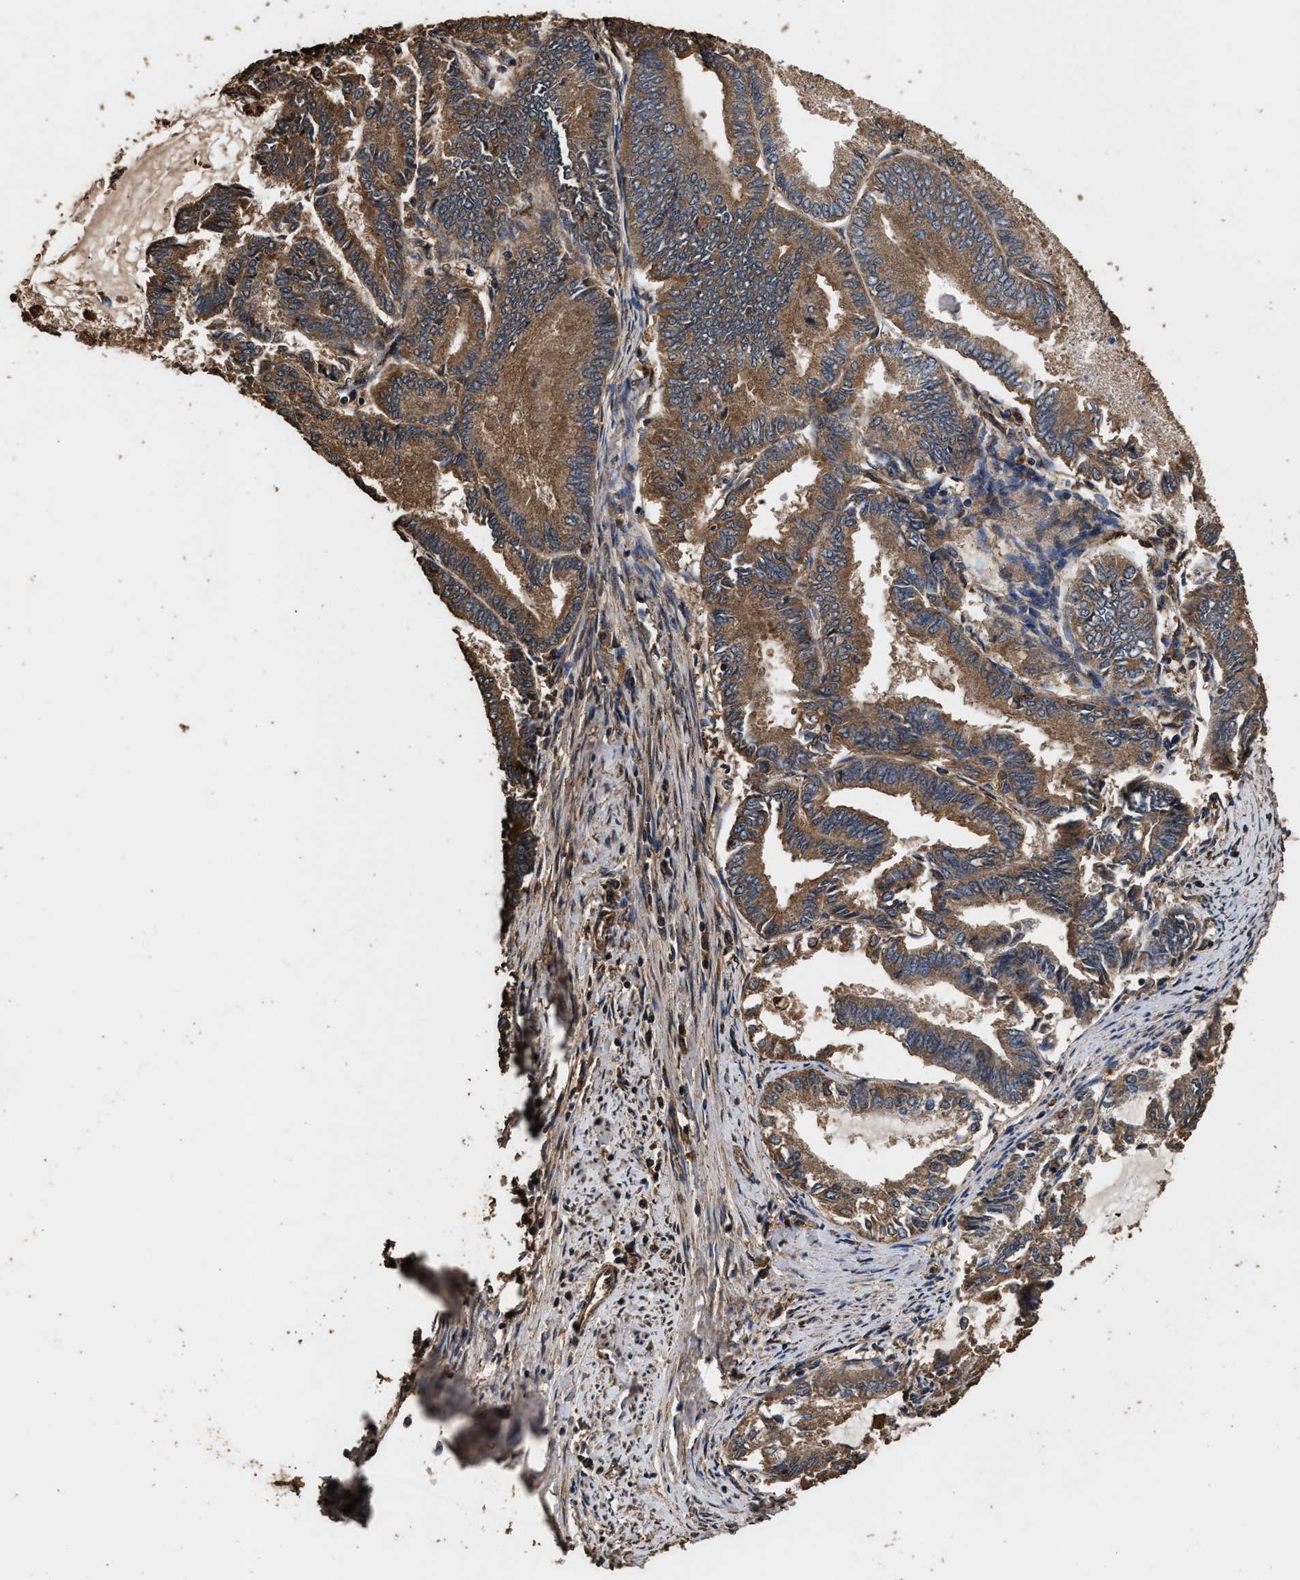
{"staining": {"intensity": "moderate", "quantity": ">75%", "location": "cytoplasmic/membranous"}, "tissue": "endometrial cancer", "cell_type": "Tumor cells", "image_type": "cancer", "snomed": [{"axis": "morphology", "description": "Adenocarcinoma, NOS"}, {"axis": "topography", "description": "Endometrium"}], "caption": "A micrograph of human endometrial cancer (adenocarcinoma) stained for a protein shows moderate cytoplasmic/membranous brown staining in tumor cells.", "gene": "KYAT1", "patient": {"sex": "female", "age": 86}}